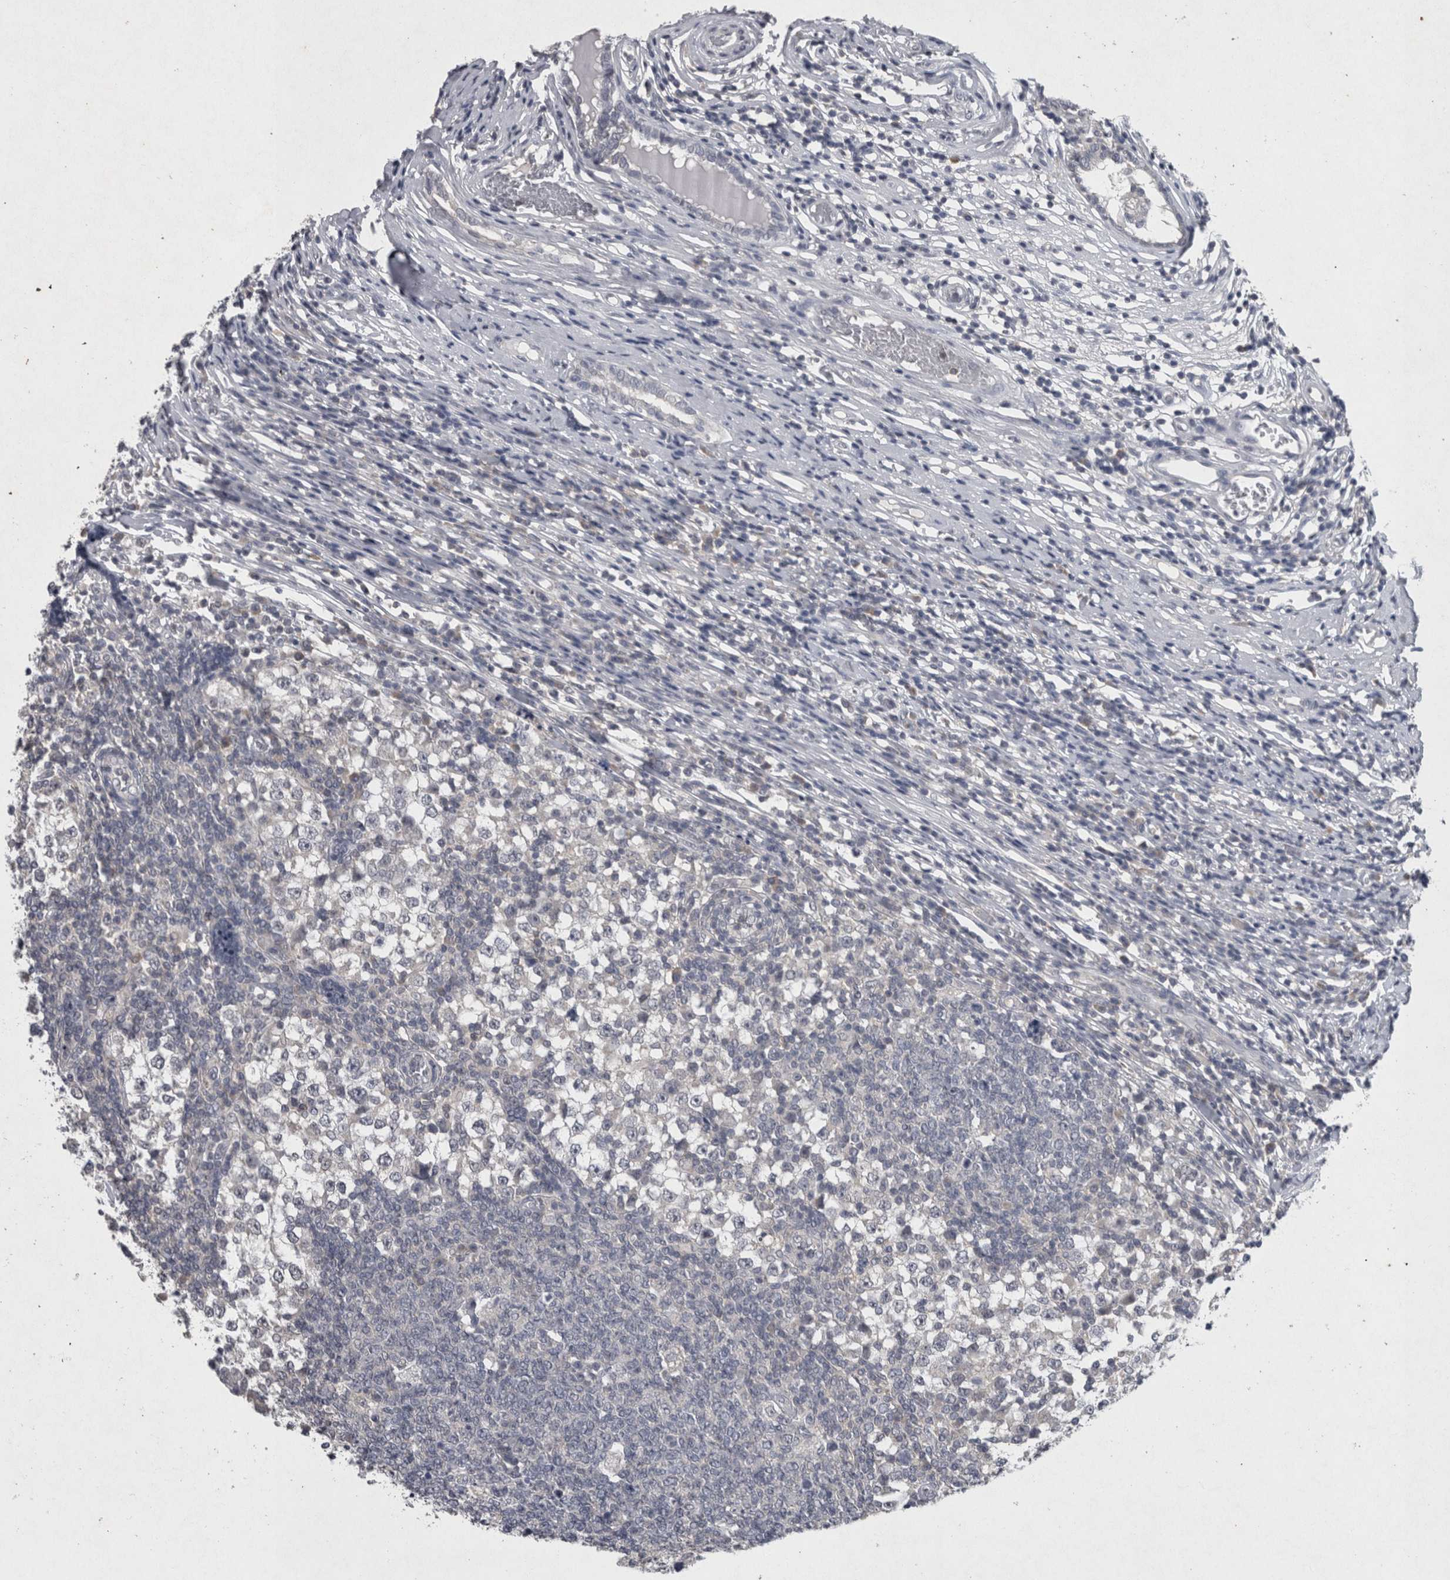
{"staining": {"intensity": "negative", "quantity": "none", "location": "none"}, "tissue": "testis cancer", "cell_type": "Tumor cells", "image_type": "cancer", "snomed": [{"axis": "morphology", "description": "Seminoma, NOS"}, {"axis": "topography", "description": "Testis"}], "caption": "A high-resolution photomicrograph shows immunohistochemistry (IHC) staining of seminoma (testis), which displays no significant staining in tumor cells.", "gene": "WNT7A", "patient": {"sex": "male", "age": 65}}